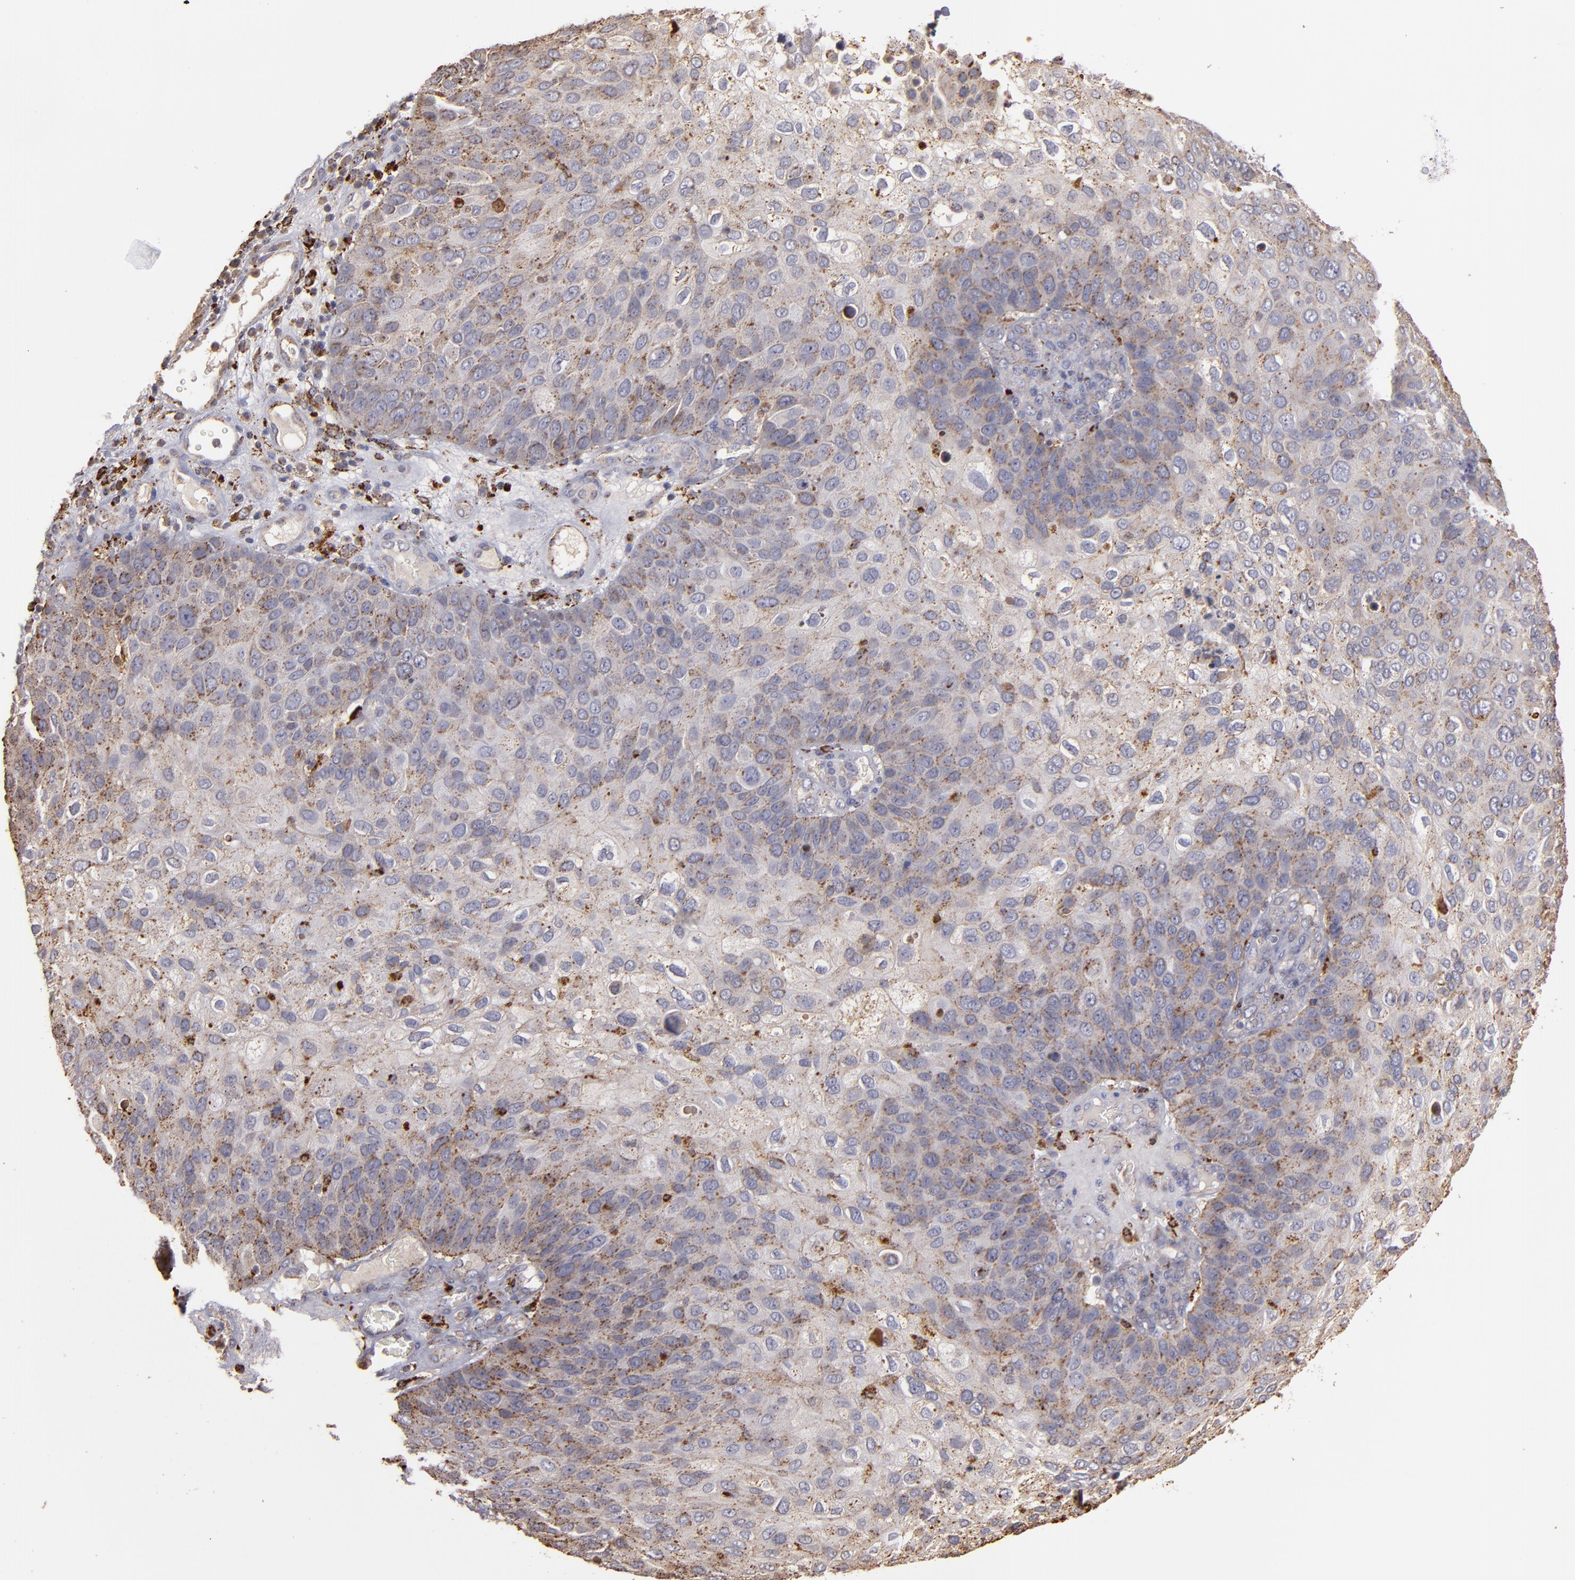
{"staining": {"intensity": "weak", "quantity": ">75%", "location": "cytoplasmic/membranous"}, "tissue": "skin cancer", "cell_type": "Tumor cells", "image_type": "cancer", "snomed": [{"axis": "morphology", "description": "Squamous cell carcinoma, NOS"}, {"axis": "topography", "description": "Skin"}], "caption": "This is an image of IHC staining of squamous cell carcinoma (skin), which shows weak expression in the cytoplasmic/membranous of tumor cells.", "gene": "TRAF1", "patient": {"sex": "male", "age": 87}}